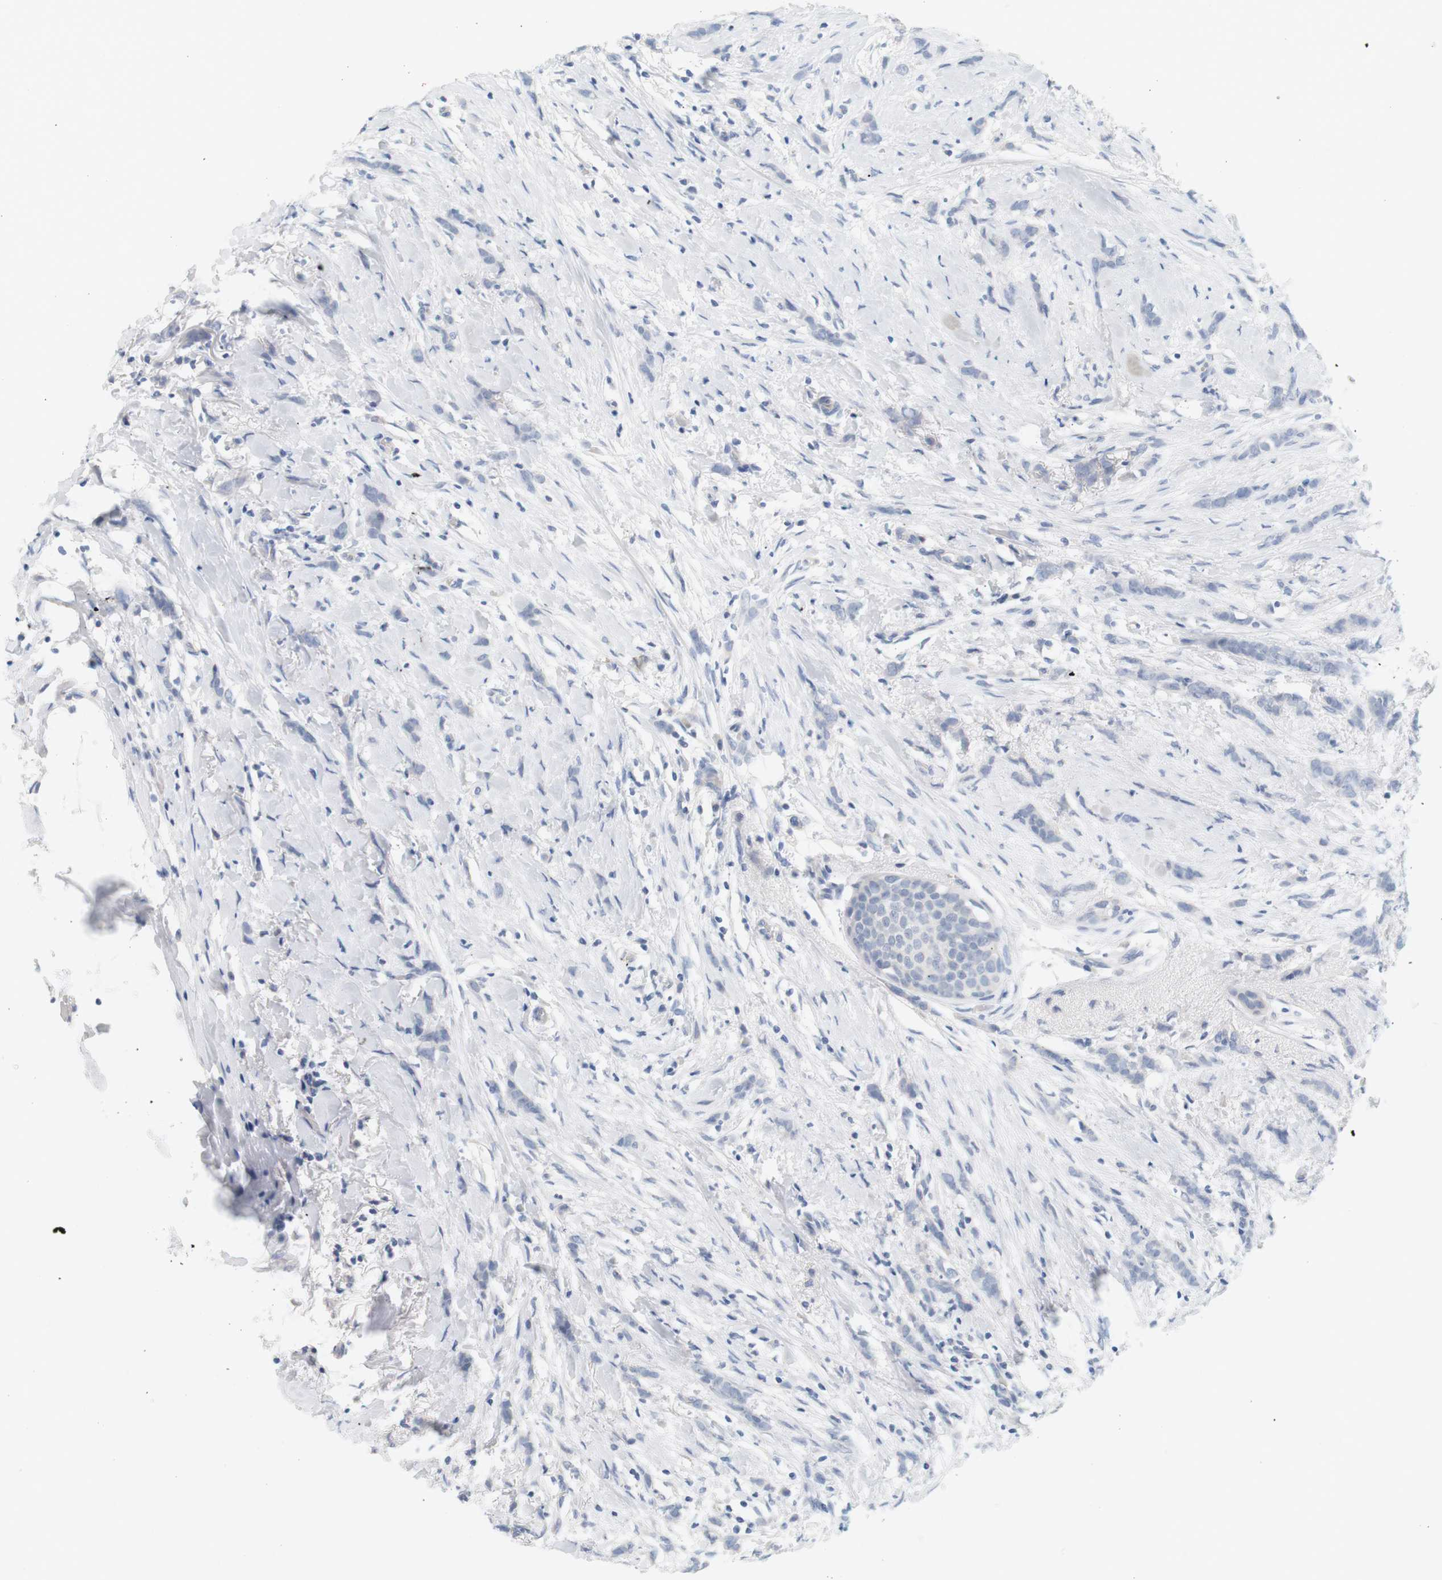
{"staining": {"intensity": "negative", "quantity": "none", "location": "none"}, "tissue": "breast cancer", "cell_type": "Tumor cells", "image_type": "cancer", "snomed": [{"axis": "morphology", "description": "Lobular carcinoma, in situ"}, {"axis": "morphology", "description": "Lobular carcinoma"}, {"axis": "topography", "description": "Breast"}], "caption": "Immunohistochemistry micrograph of human breast lobular carcinoma in situ stained for a protein (brown), which reveals no expression in tumor cells.", "gene": "OPRM1", "patient": {"sex": "female", "age": 41}}